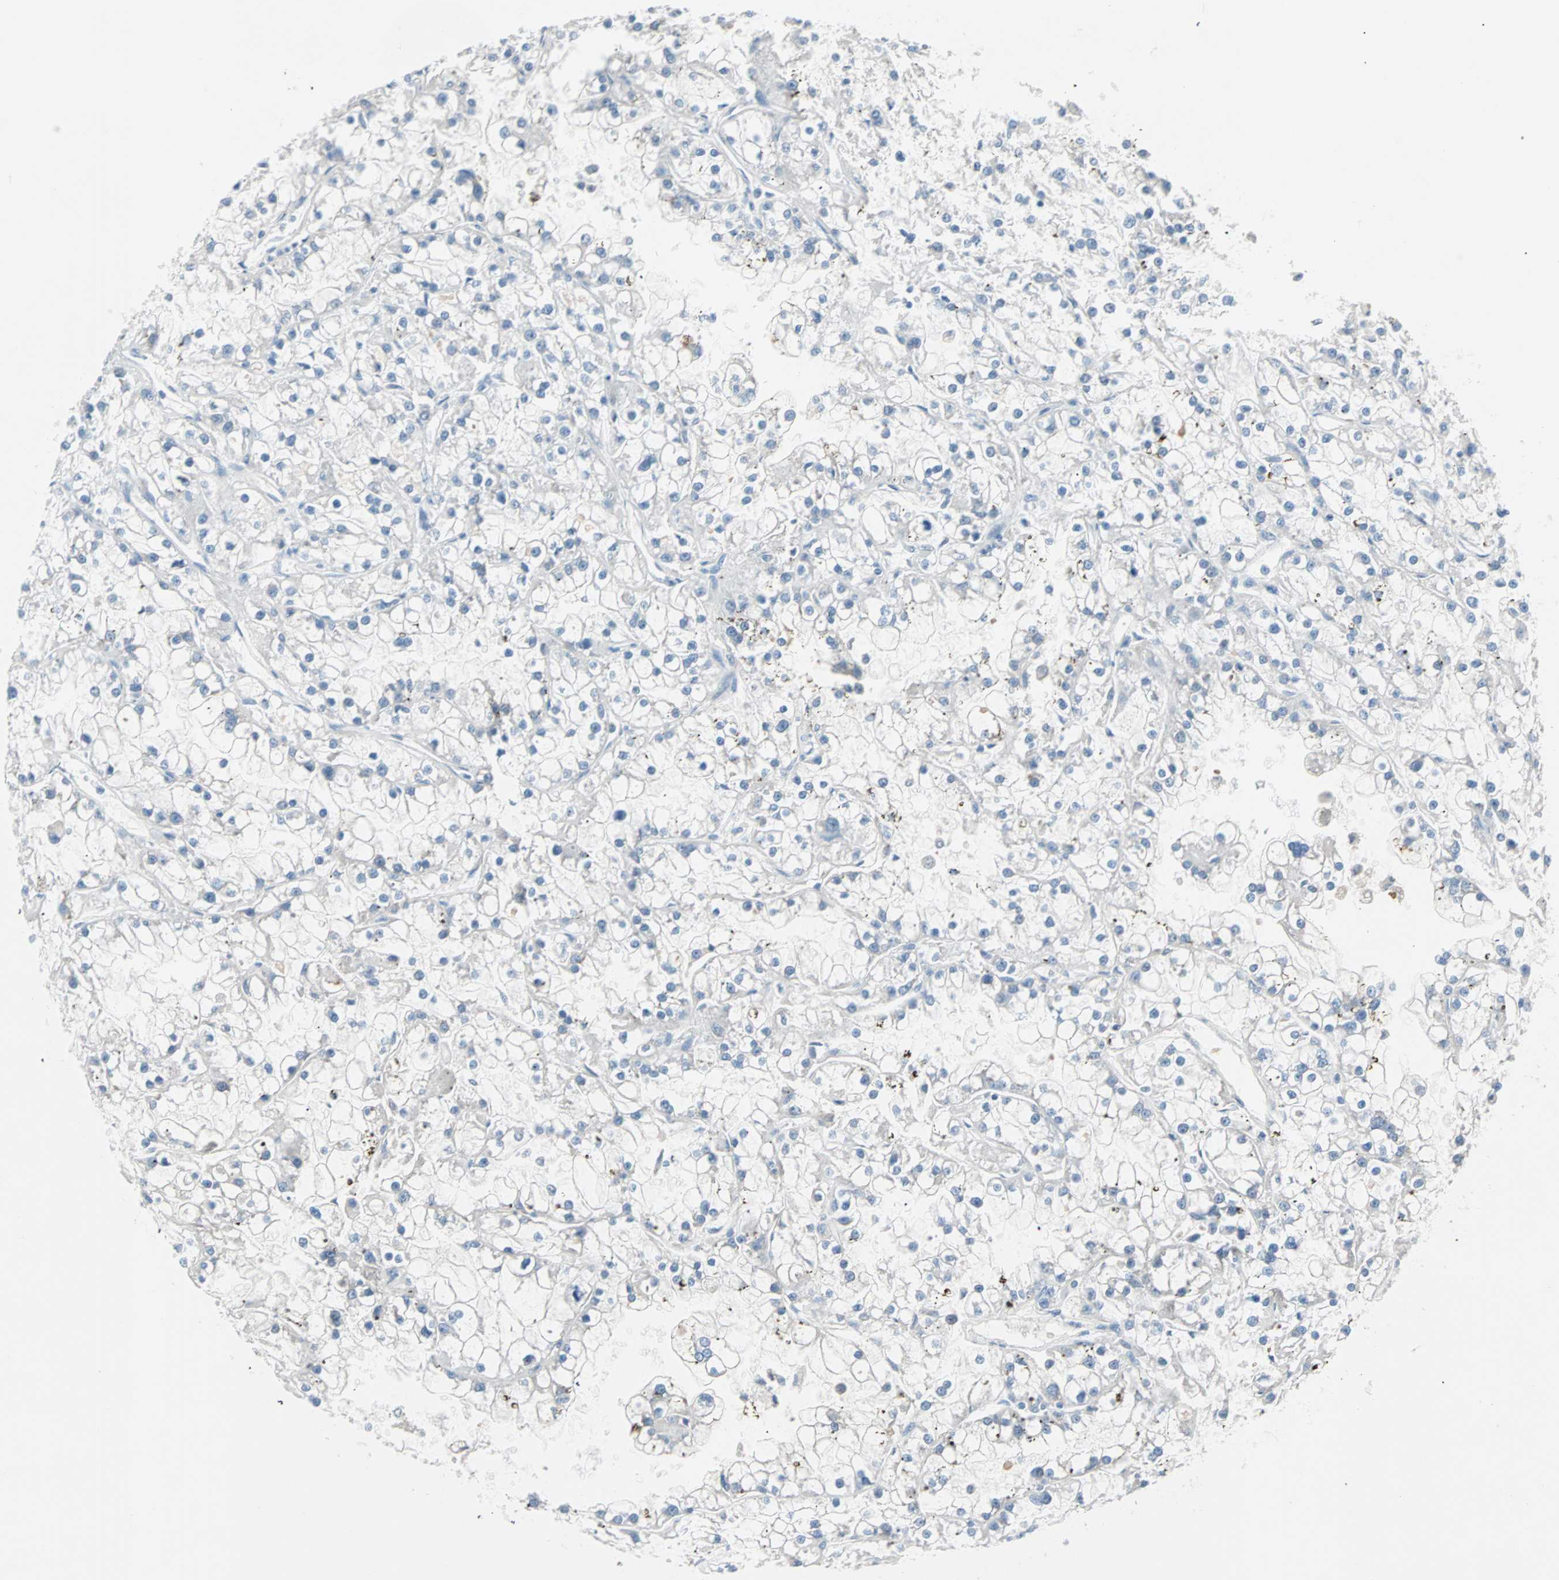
{"staining": {"intensity": "negative", "quantity": "none", "location": "none"}, "tissue": "renal cancer", "cell_type": "Tumor cells", "image_type": "cancer", "snomed": [{"axis": "morphology", "description": "Adenocarcinoma, NOS"}, {"axis": "topography", "description": "Kidney"}], "caption": "This is an immunohistochemistry (IHC) photomicrograph of human renal cancer (adenocarcinoma). There is no staining in tumor cells.", "gene": "NEFH", "patient": {"sex": "female", "age": 52}}